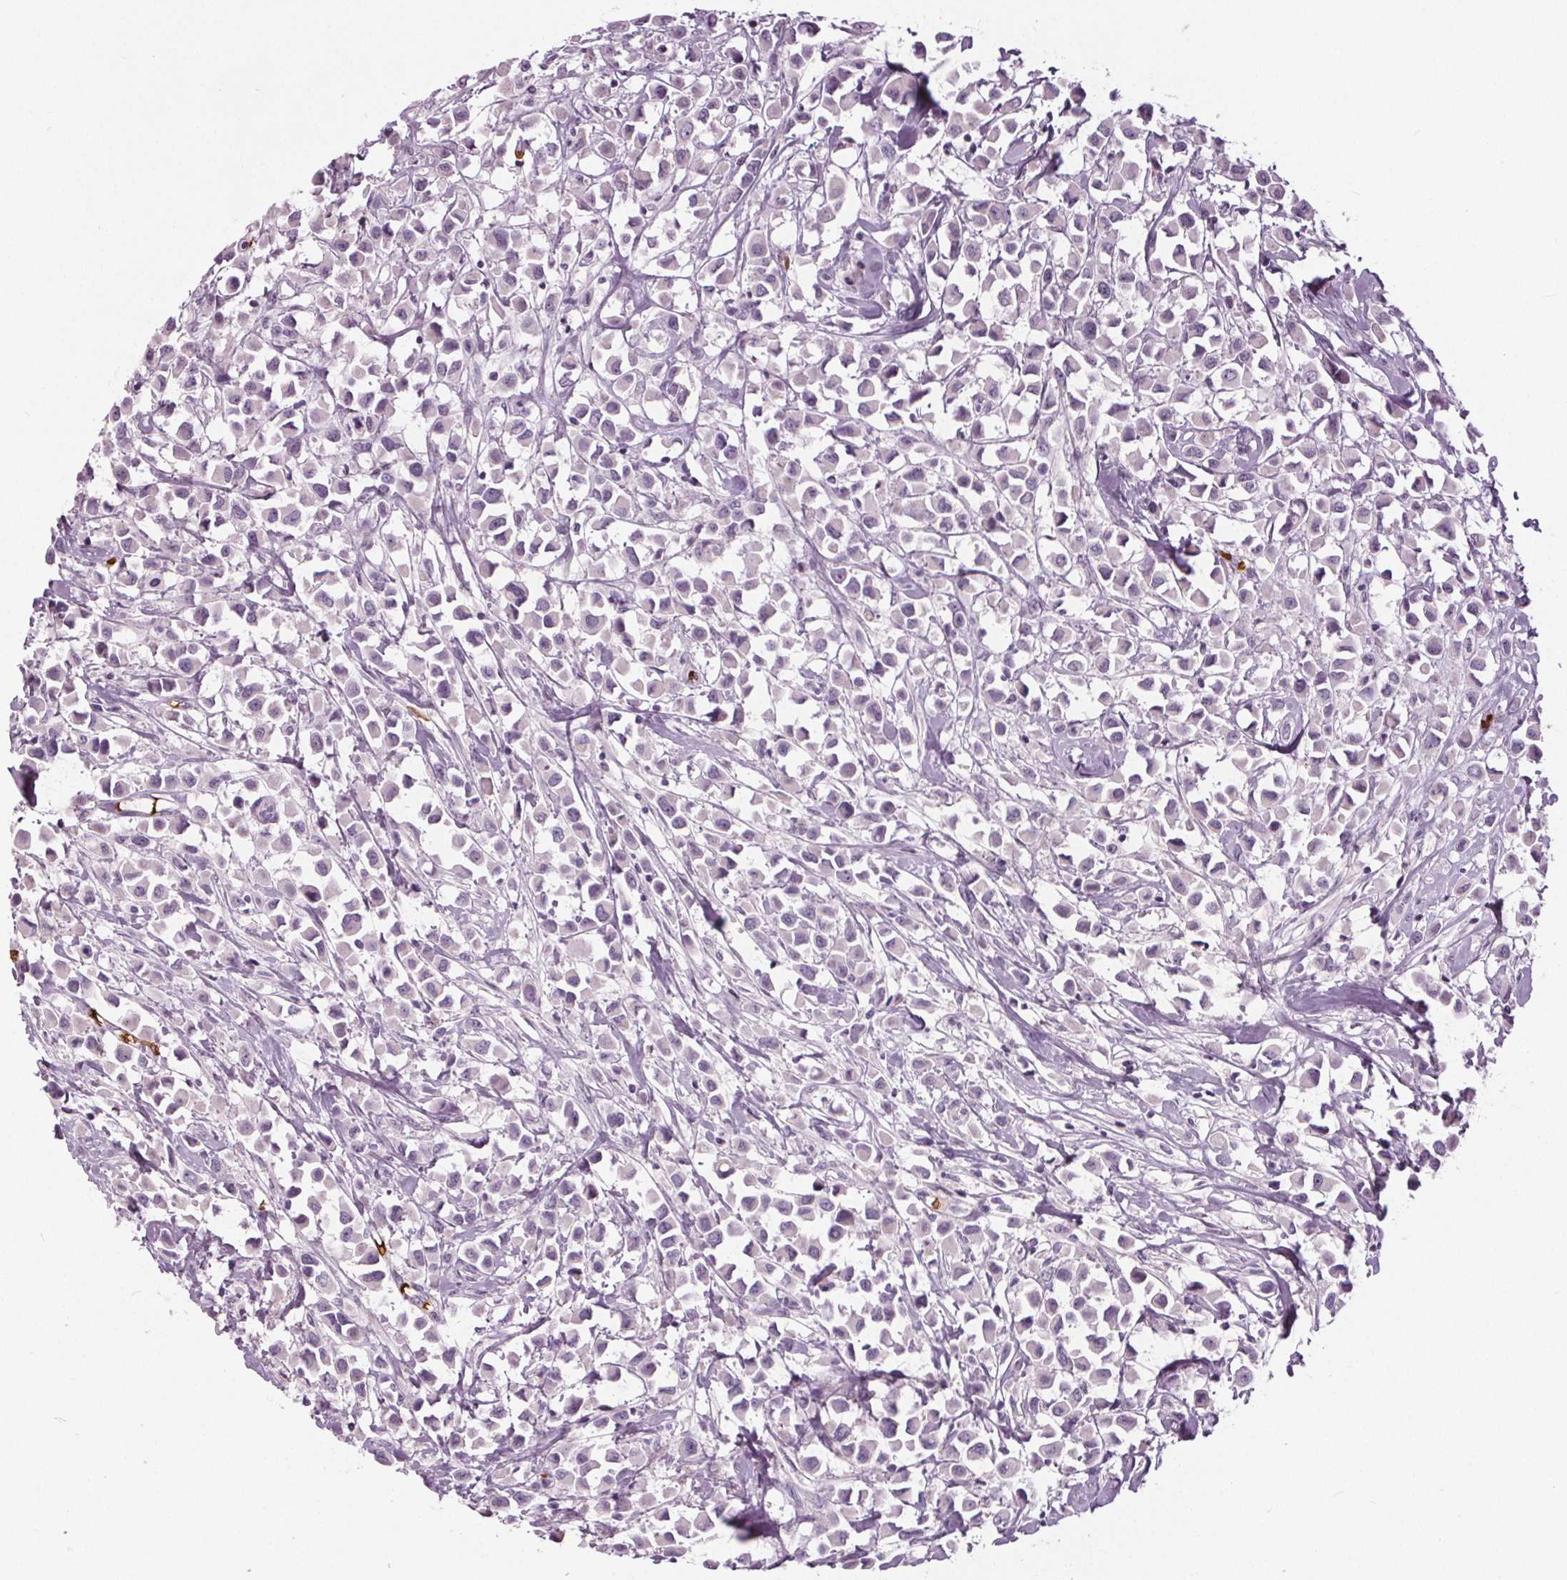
{"staining": {"intensity": "negative", "quantity": "none", "location": "none"}, "tissue": "breast cancer", "cell_type": "Tumor cells", "image_type": "cancer", "snomed": [{"axis": "morphology", "description": "Duct carcinoma"}, {"axis": "topography", "description": "Breast"}], "caption": "An immunohistochemistry (IHC) histopathology image of breast cancer (intraductal carcinoma) is shown. There is no staining in tumor cells of breast cancer (intraductal carcinoma). (DAB (3,3'-diaminobenzidine) IHC, high magnification).", "gene": "SLC4A1", "patient": {"sex": "female", "age": 61}}